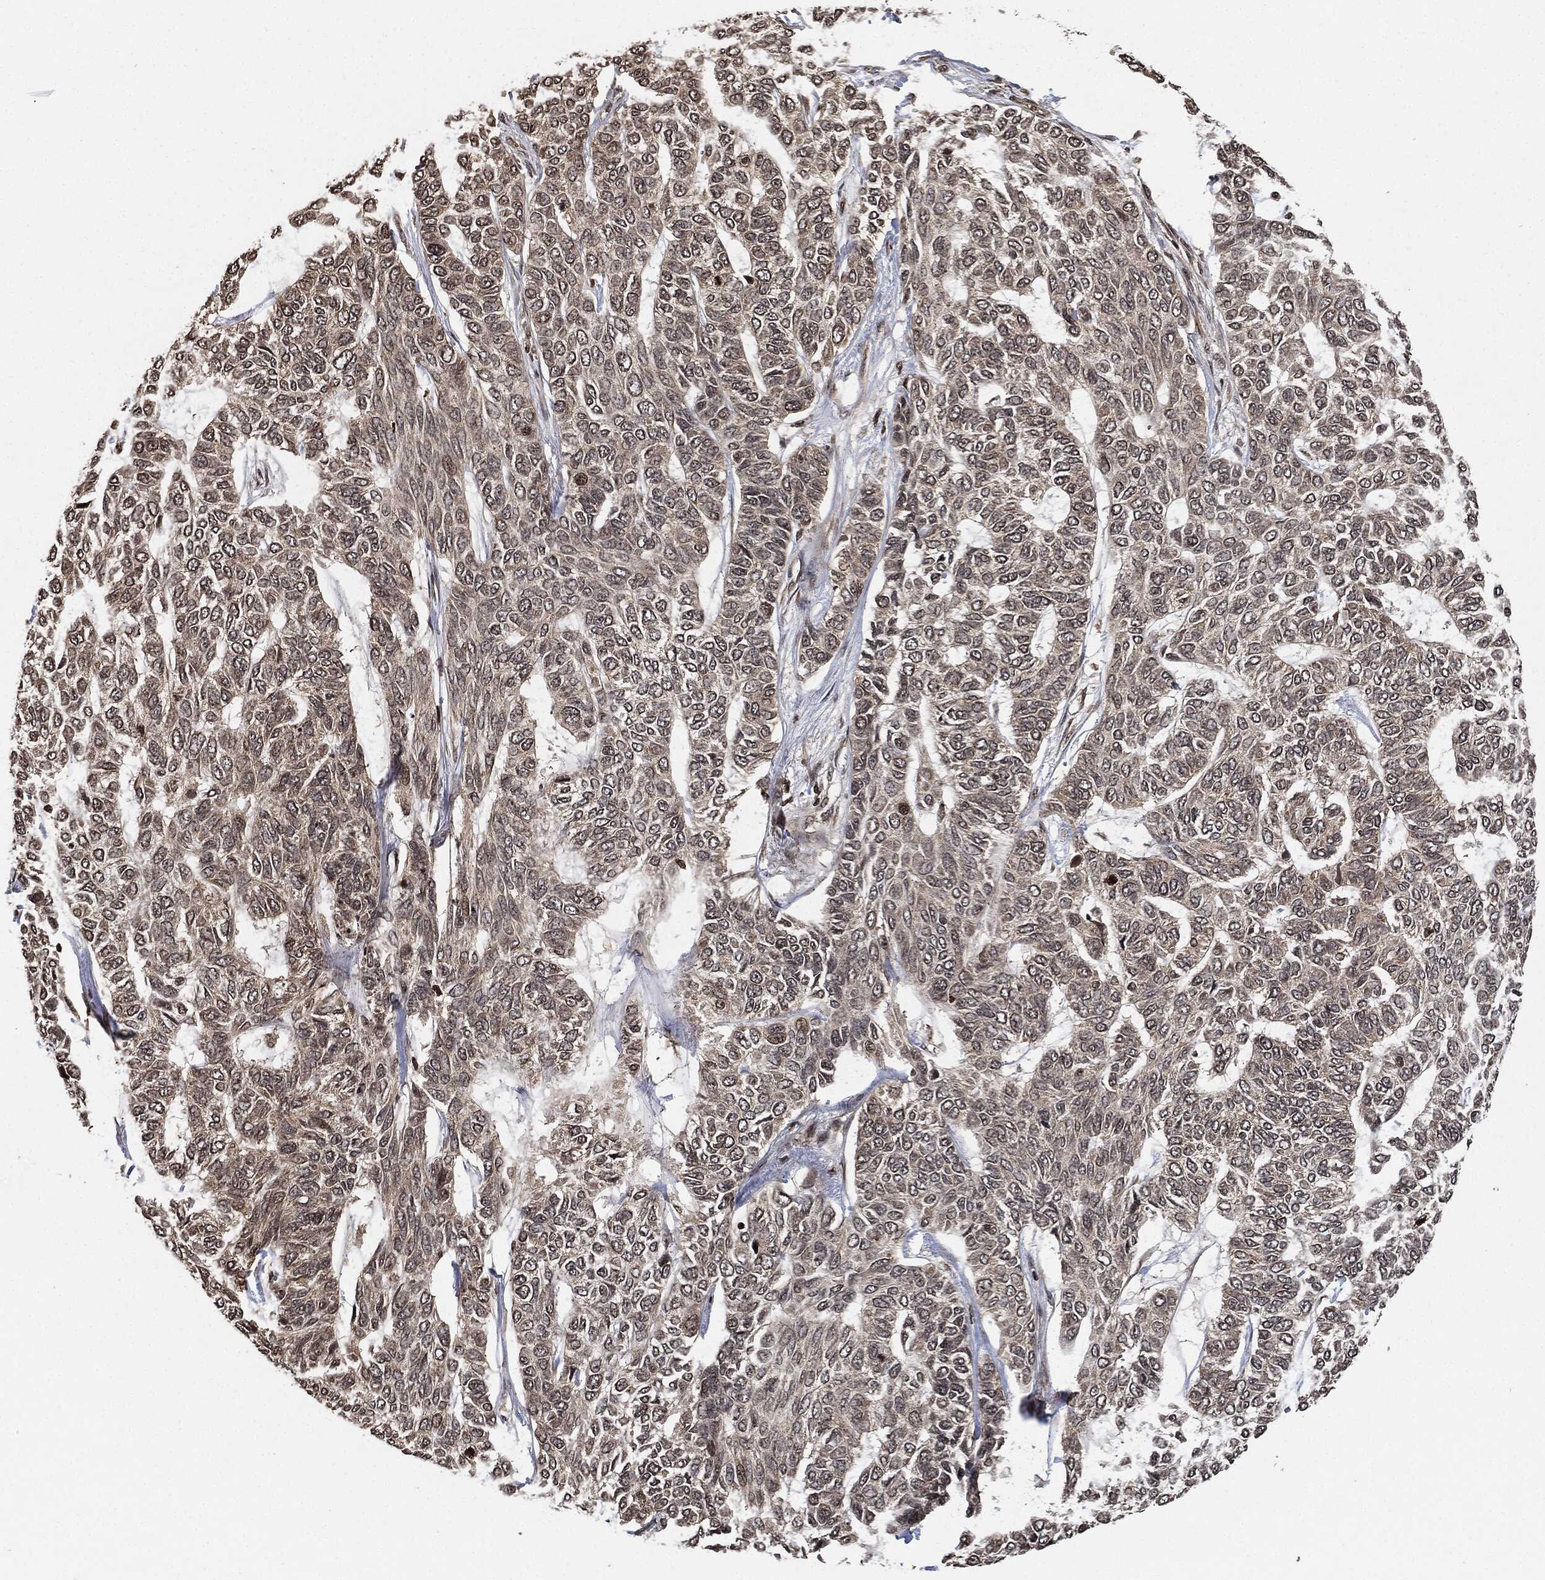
{"staining": {"intensity": "negative", "quantity": "none", "location": "none"}, "tissue": "skin cancer", "cell_type": "Tumor cells", "image_type": "cancer", "snomed": [{"axis": "morphology", "description": "Basal cell carcinoma"}, {"axis": "topography", "description": "Skin"}], "caption": "Immunohistochemistry micrograph of neoplastic tissue: skin cancer stained with DAB shows no significant protein positivity in tumor cells.", "gene": "PDK1", "patient": {"sex": "female", "age": 65}}